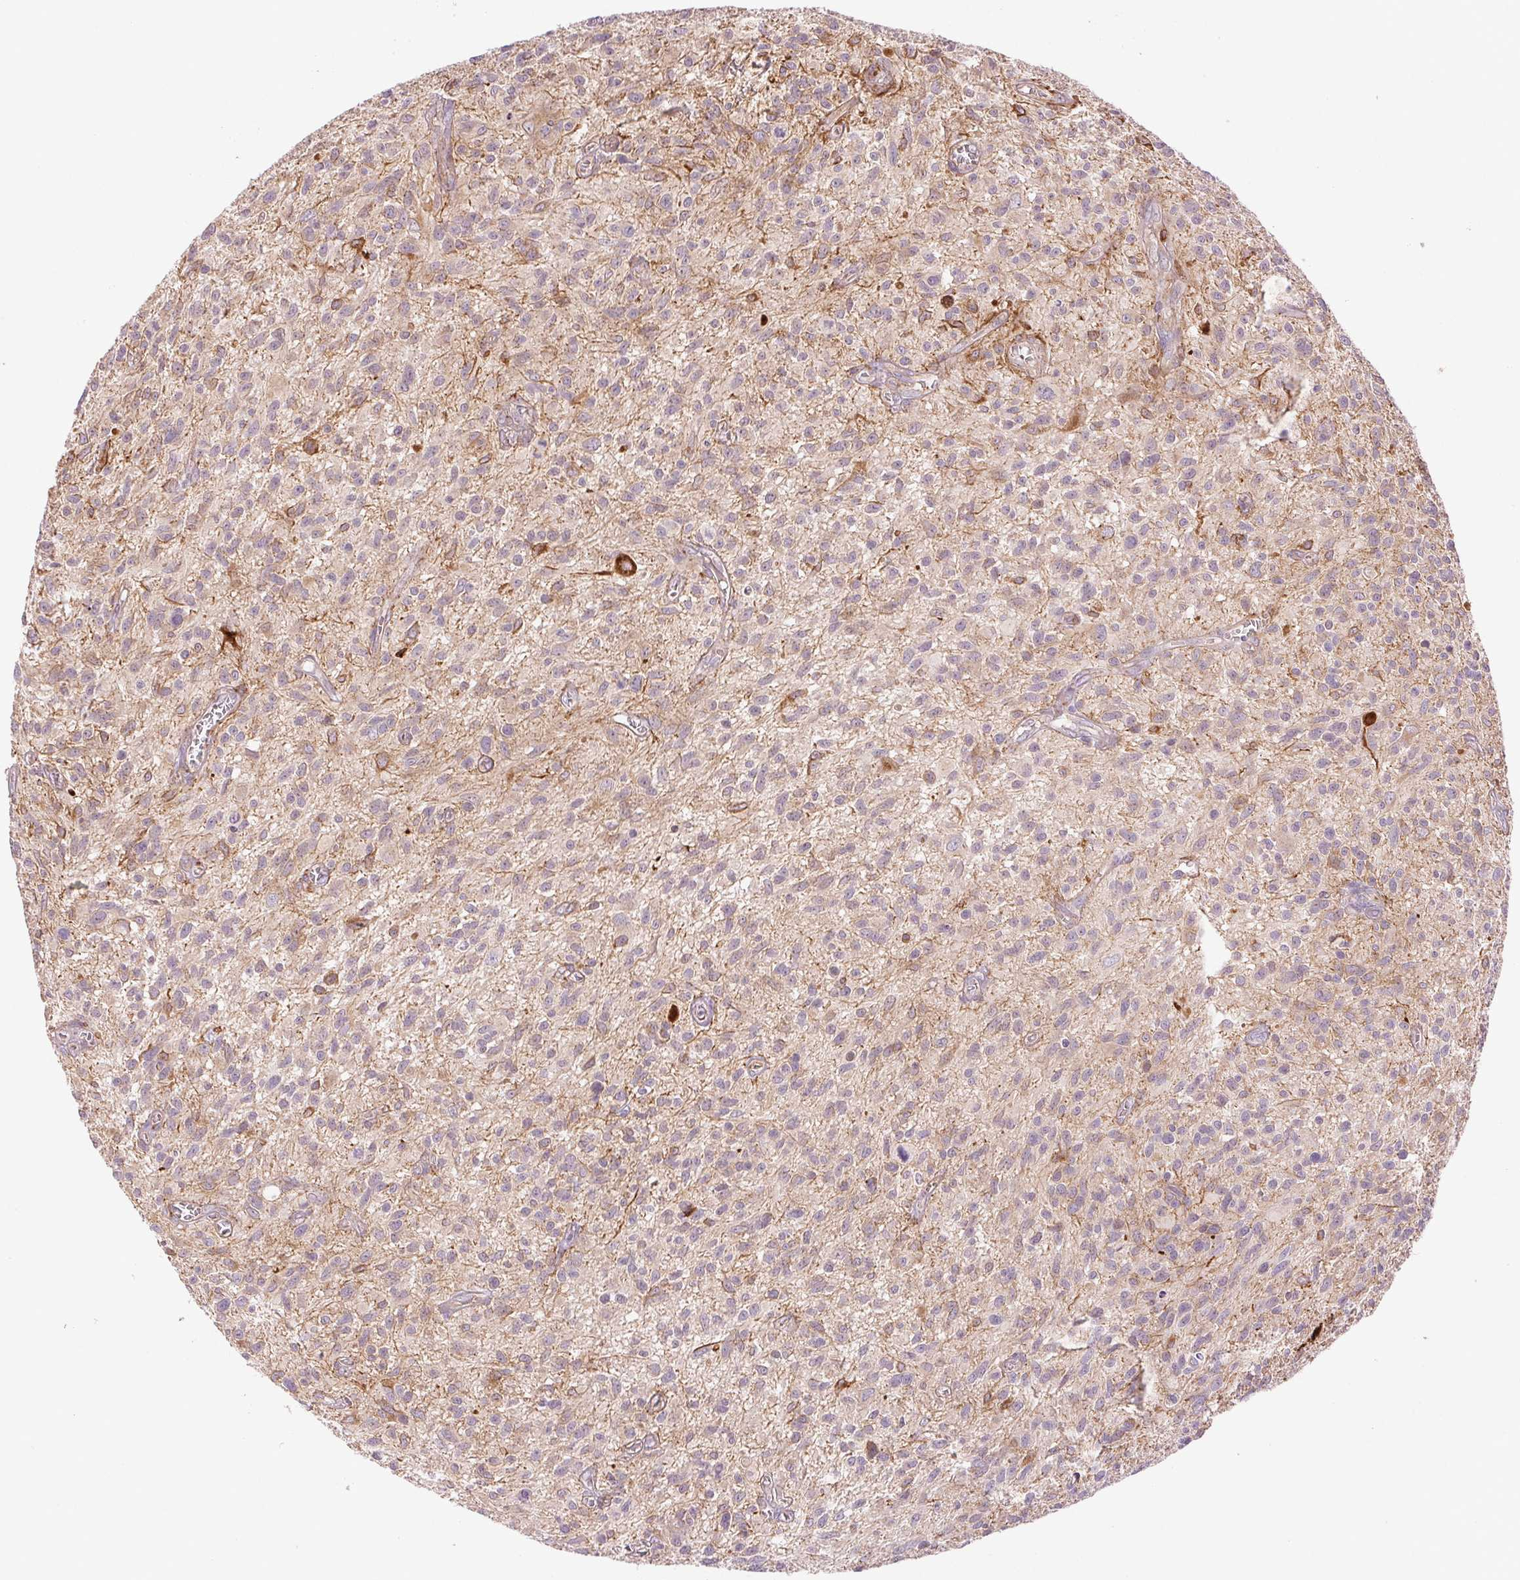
{"staining": {"intensity": "weak", "quantity": "<25%", "location": "cytoplasmic/membranous"}, "tissue": "glioma", "cell_type": "Tumor cells", "image_type": "cancer", "snomed": [{"axis": "morphology", "description": "Glioma, malignant, High grade"}, {"axis": "topography", "description": "Brain"}], "caption": "High power microscopy histopathology image of an immunohistochemistry photomicrograph of glioma, revealing no significant expression in tumor cells.", "gene": "METTL17", "patient": {"sex": "male", "age": 75}}